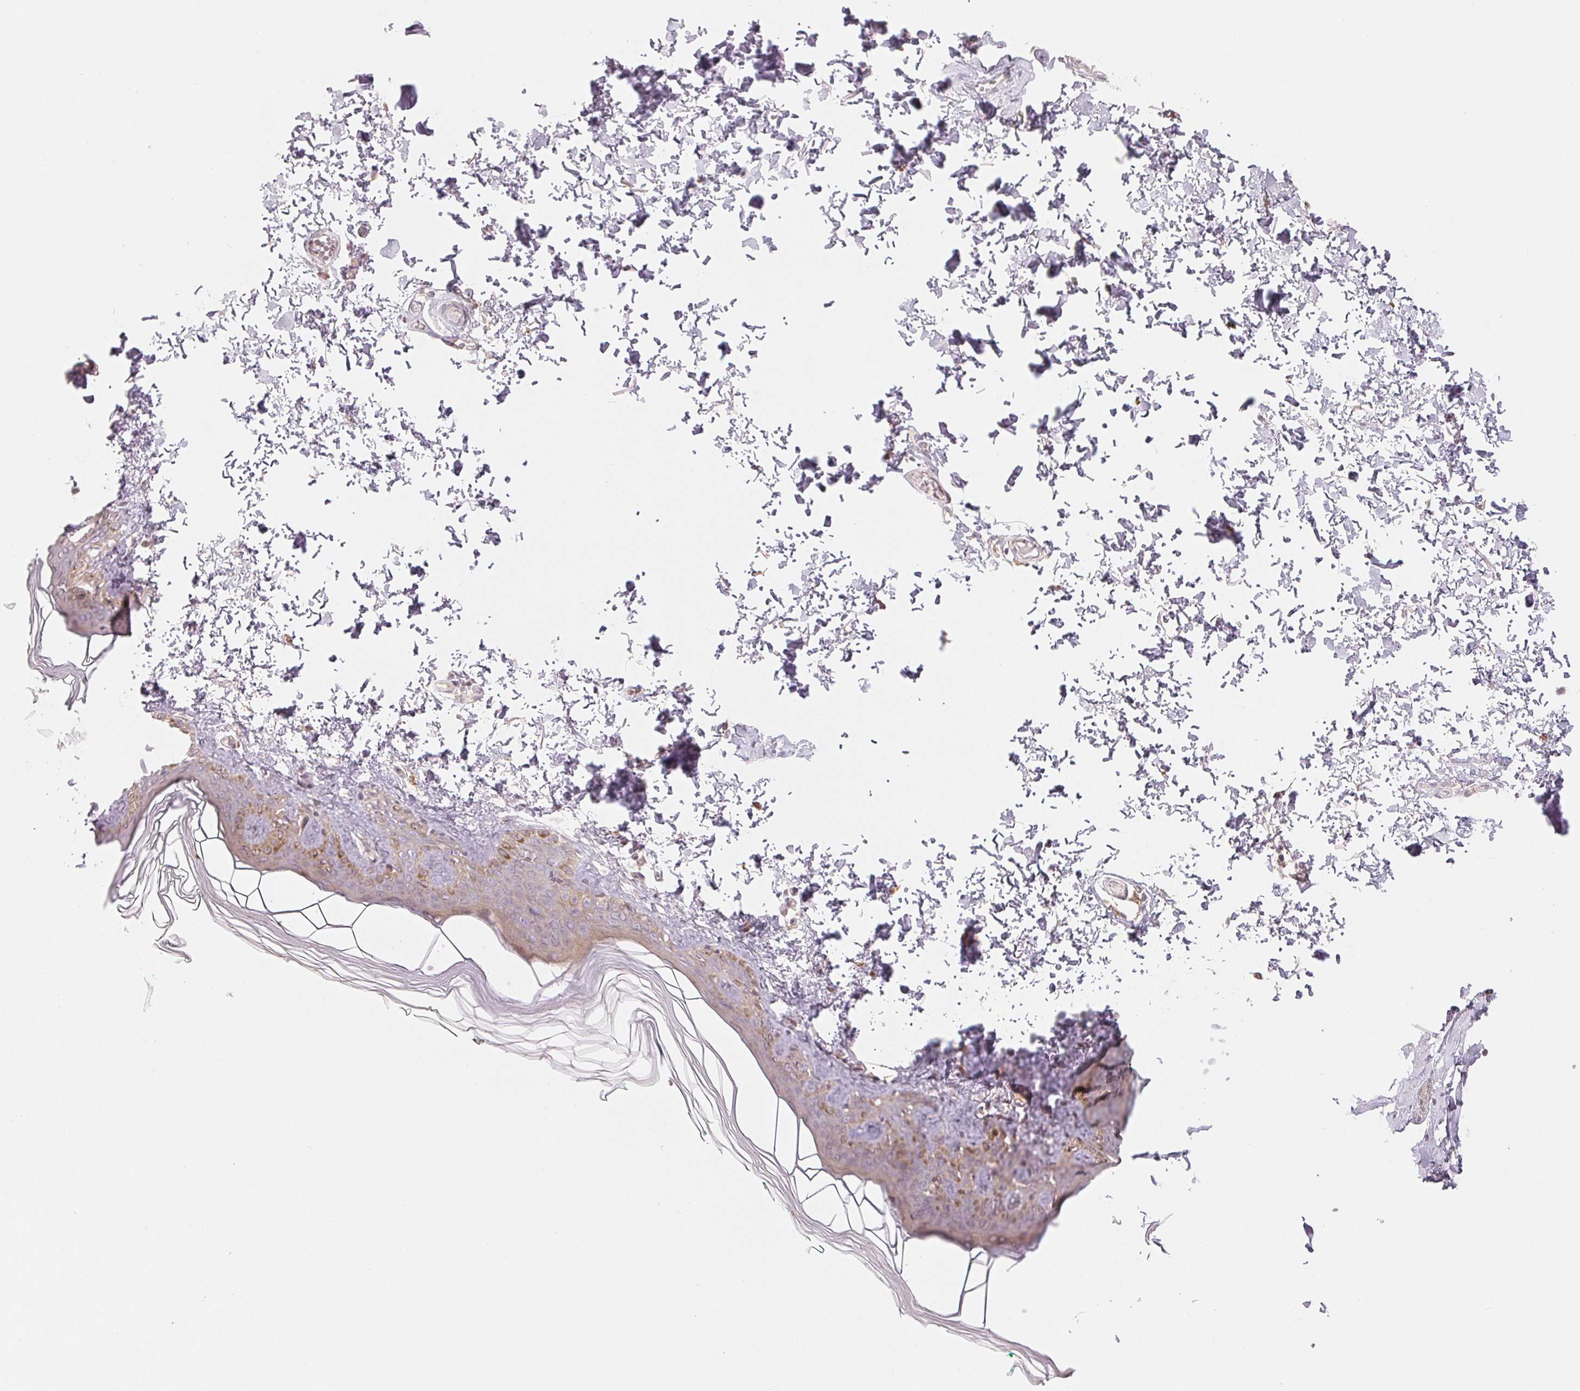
{"staining": {"intensity": "negative", "quantity": "none", "location": "none"}, "tissue": "skin", "cell_type": "Fibroblasts", "image_type": "normal", "snomed": [{"axis": "morphology", "description": "Normal tissue, NOS"}, {"axis": "topography", "description": "Skin"}, {"axis": "topography", "description": "Peripheral nerve tissue"}], "caption": "An immunohistochemistry histopathology image of normal skin is shown. There is no staining in fibroblasts of skin.", "gene": "DENND2C", "patient": {"sex": "female", "age": 45}}